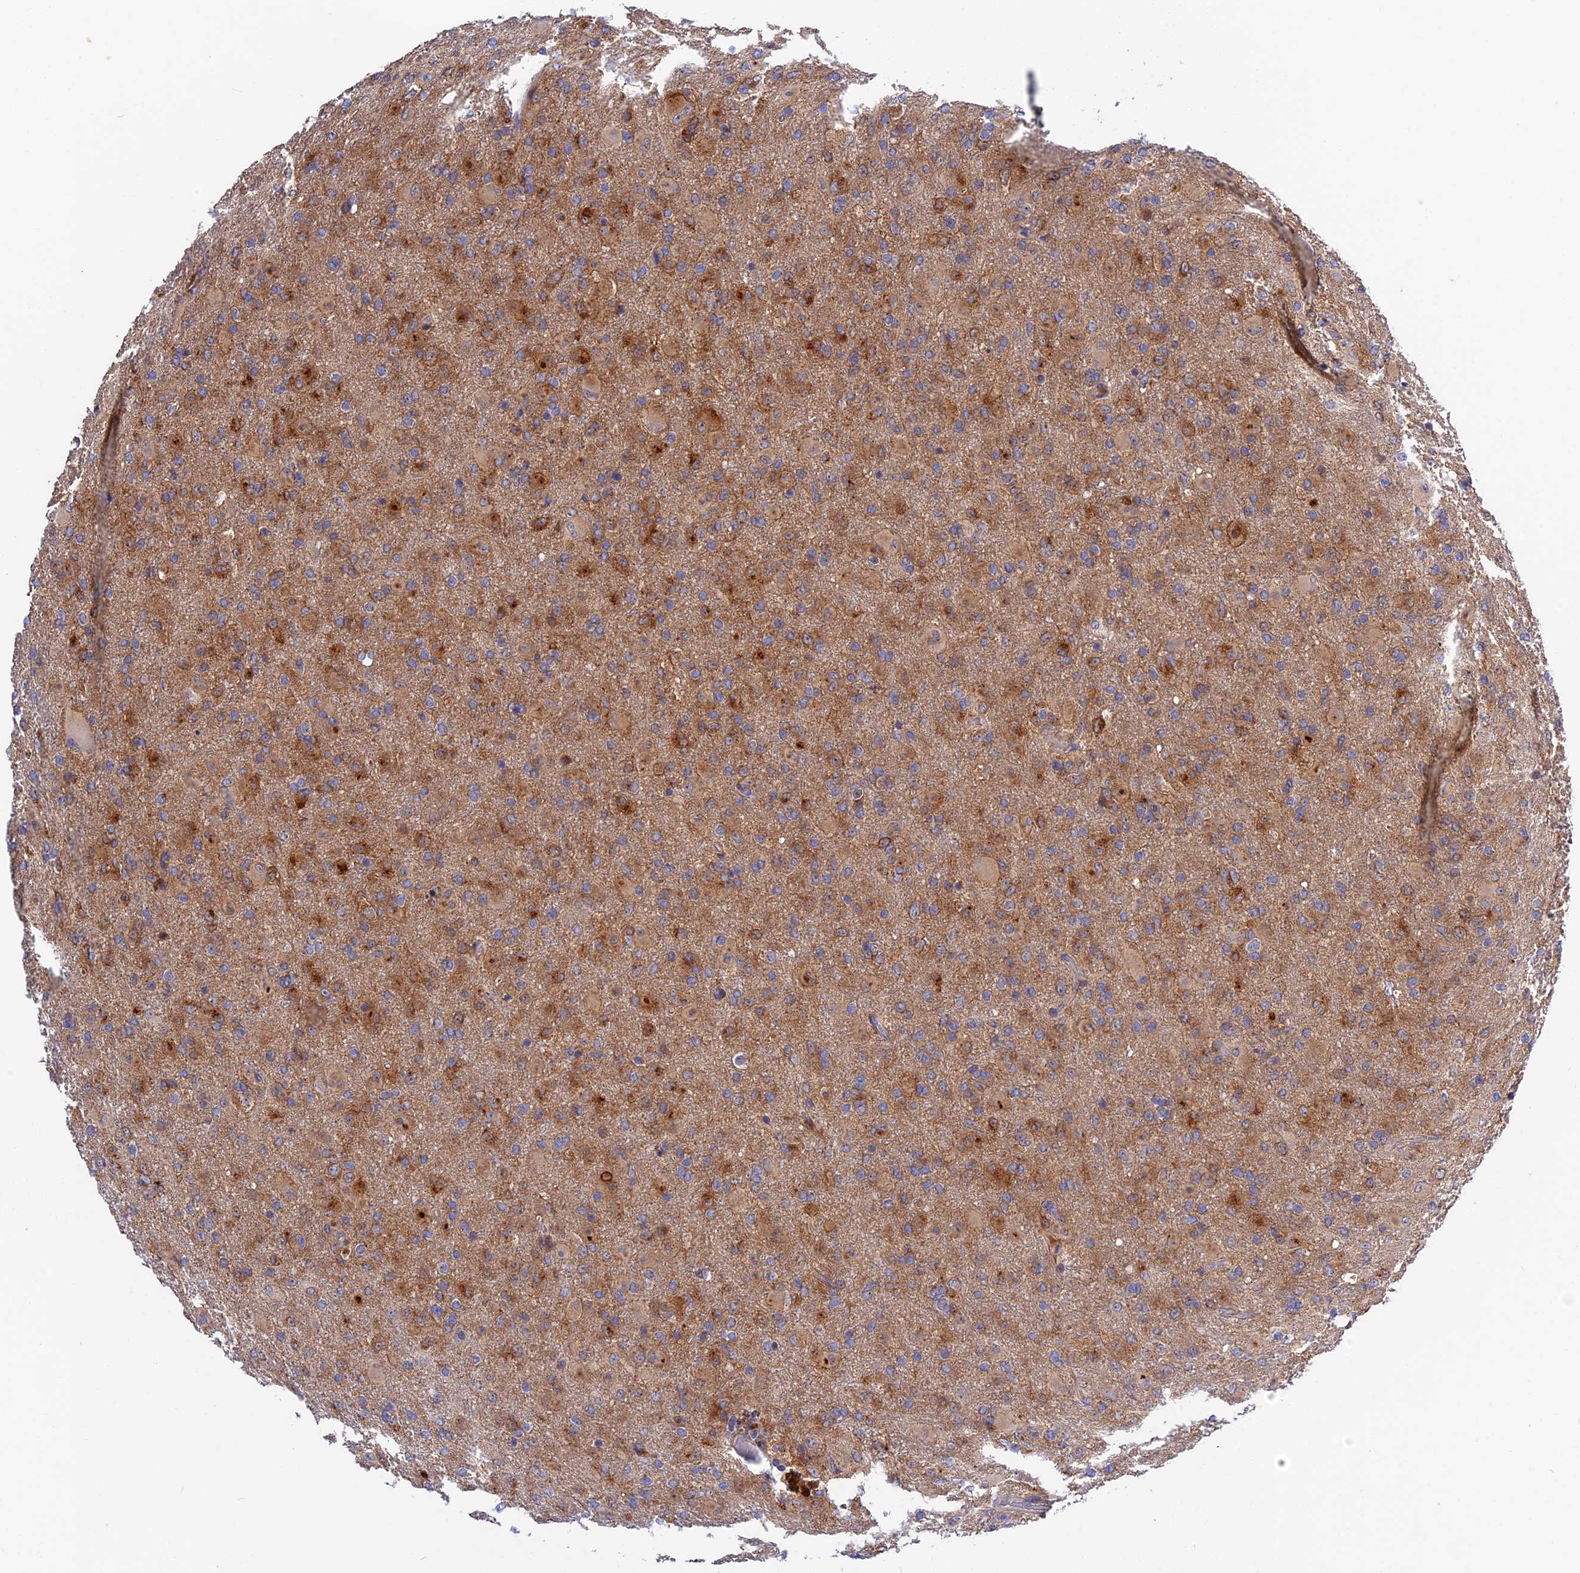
{"staining": {"intensity": "moderate", "quantity": ">75%", "location": "cytoplasmic/membranous"}, "tissue": "glioma", "cell_type": "Tumor cells", "image_type": "cancer", "snomed": [{"axis": "morphology", "description": "Glioma, malignant, Low grade"}, {"axis": "topography", "description": "Brain"}], "caption": "This is an image of immunohistochemistry staining of malignant glioma (low-grade), which shows moderate expression in the cytoplasmic/membranous of tumor cells.", "gene": "CRACD", "patient": {"sex": "male", "age": 65}}